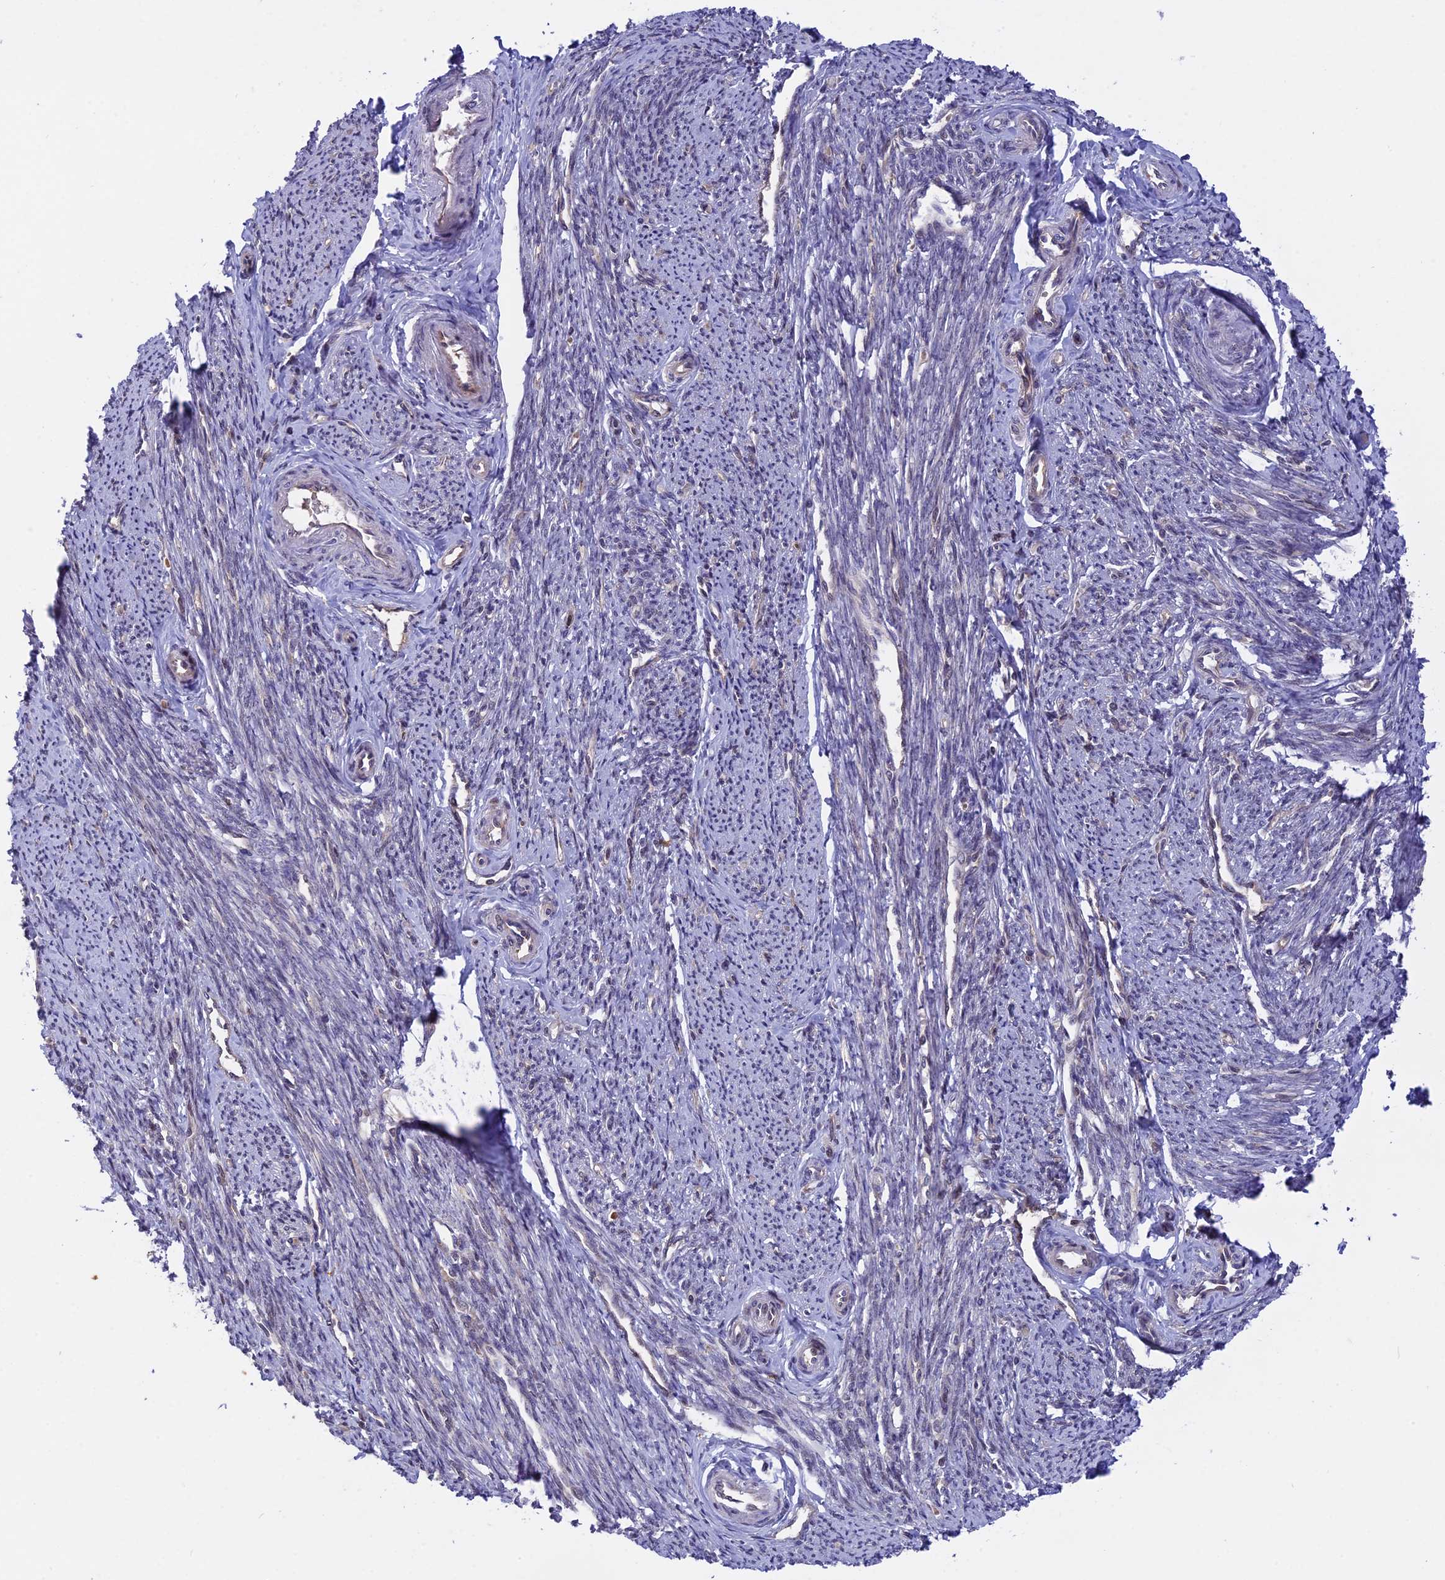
{"staining": {"intensity": "weak", "quantity": "25%-75%", "location": "nuclear"}, "tissue": "smooth muscle", "cell_type": "Smooth muscle cells", "image_type": "normal", "snomed": [{"axis": "morphology", "description": "Normal tissue, NOS"}, {"axis": "topography", "description": "Smooth muscle"}, {"axis": "topography", "description": "Uterus"}], "caption": "Smooth muscle stained with a brown dye reveals weak nuclear positive staining in about 25%-75% of smooth muscle cells.", "gene": "ZNF428", "patient": {"sex": "female", "age": 59}}